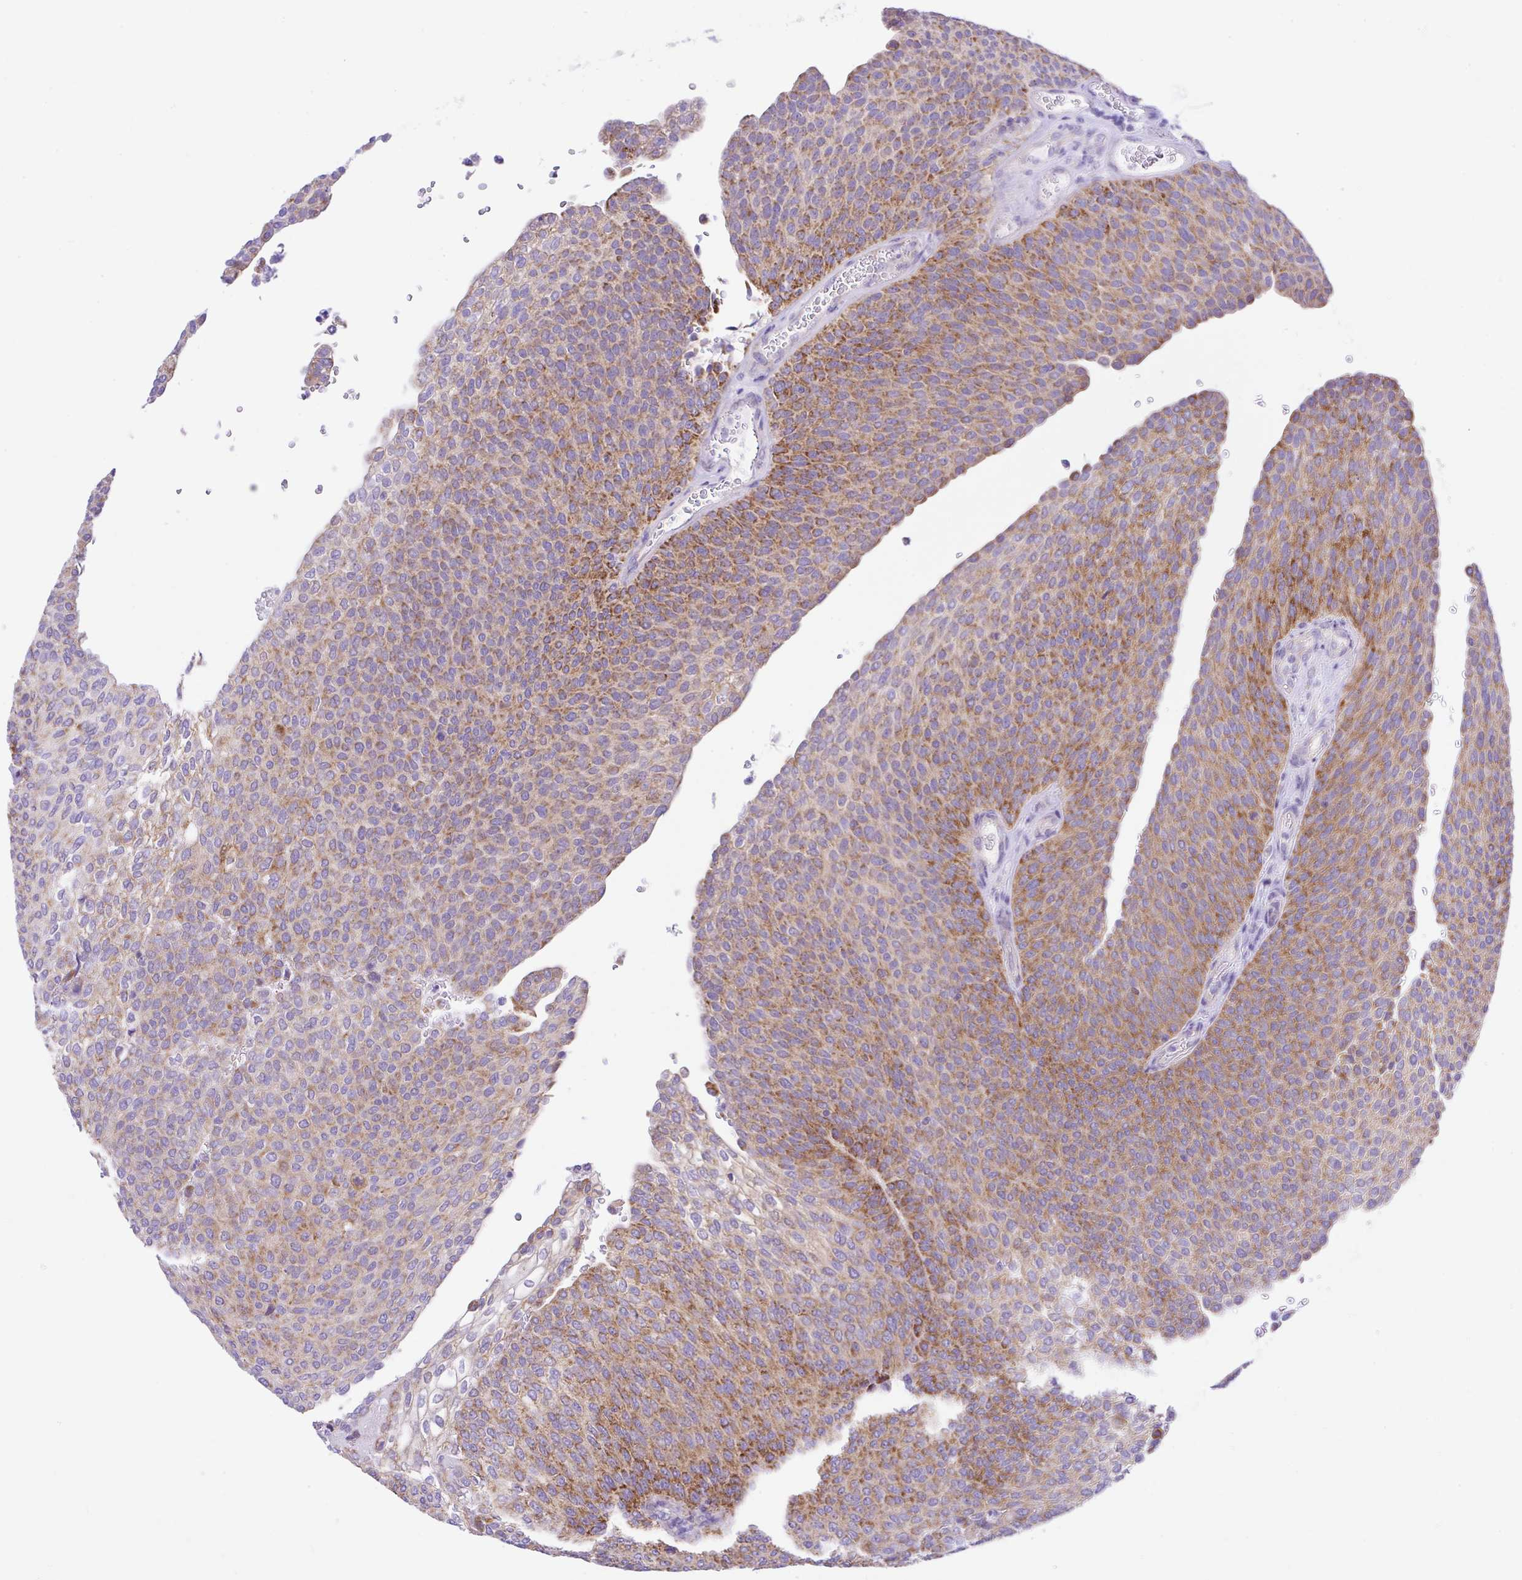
{"staining": {"intensity": "moderate", "quantity": "25%-75%", "location": "cytoplasmic/membranous"}, "tissue": "urothelial cancer", "cell_type": "Tumor cells", "image_type": "cancer", "snomed": [{"axis": "morphology", "description": "Urothelial carcinoma, High grade"}, {"axis": "topography", "description": "Urinary bladder"}], "caption": "This photomicrograph demonstrates immunohistochemistry (IHC) staining of human urothelial cancer, with medium moderate cytoplasmic/membranous expression in approximately 25%-75% of tumor cells.", "gene": "SLC13A1", "patient": {"sex": "female", "age": 79}}